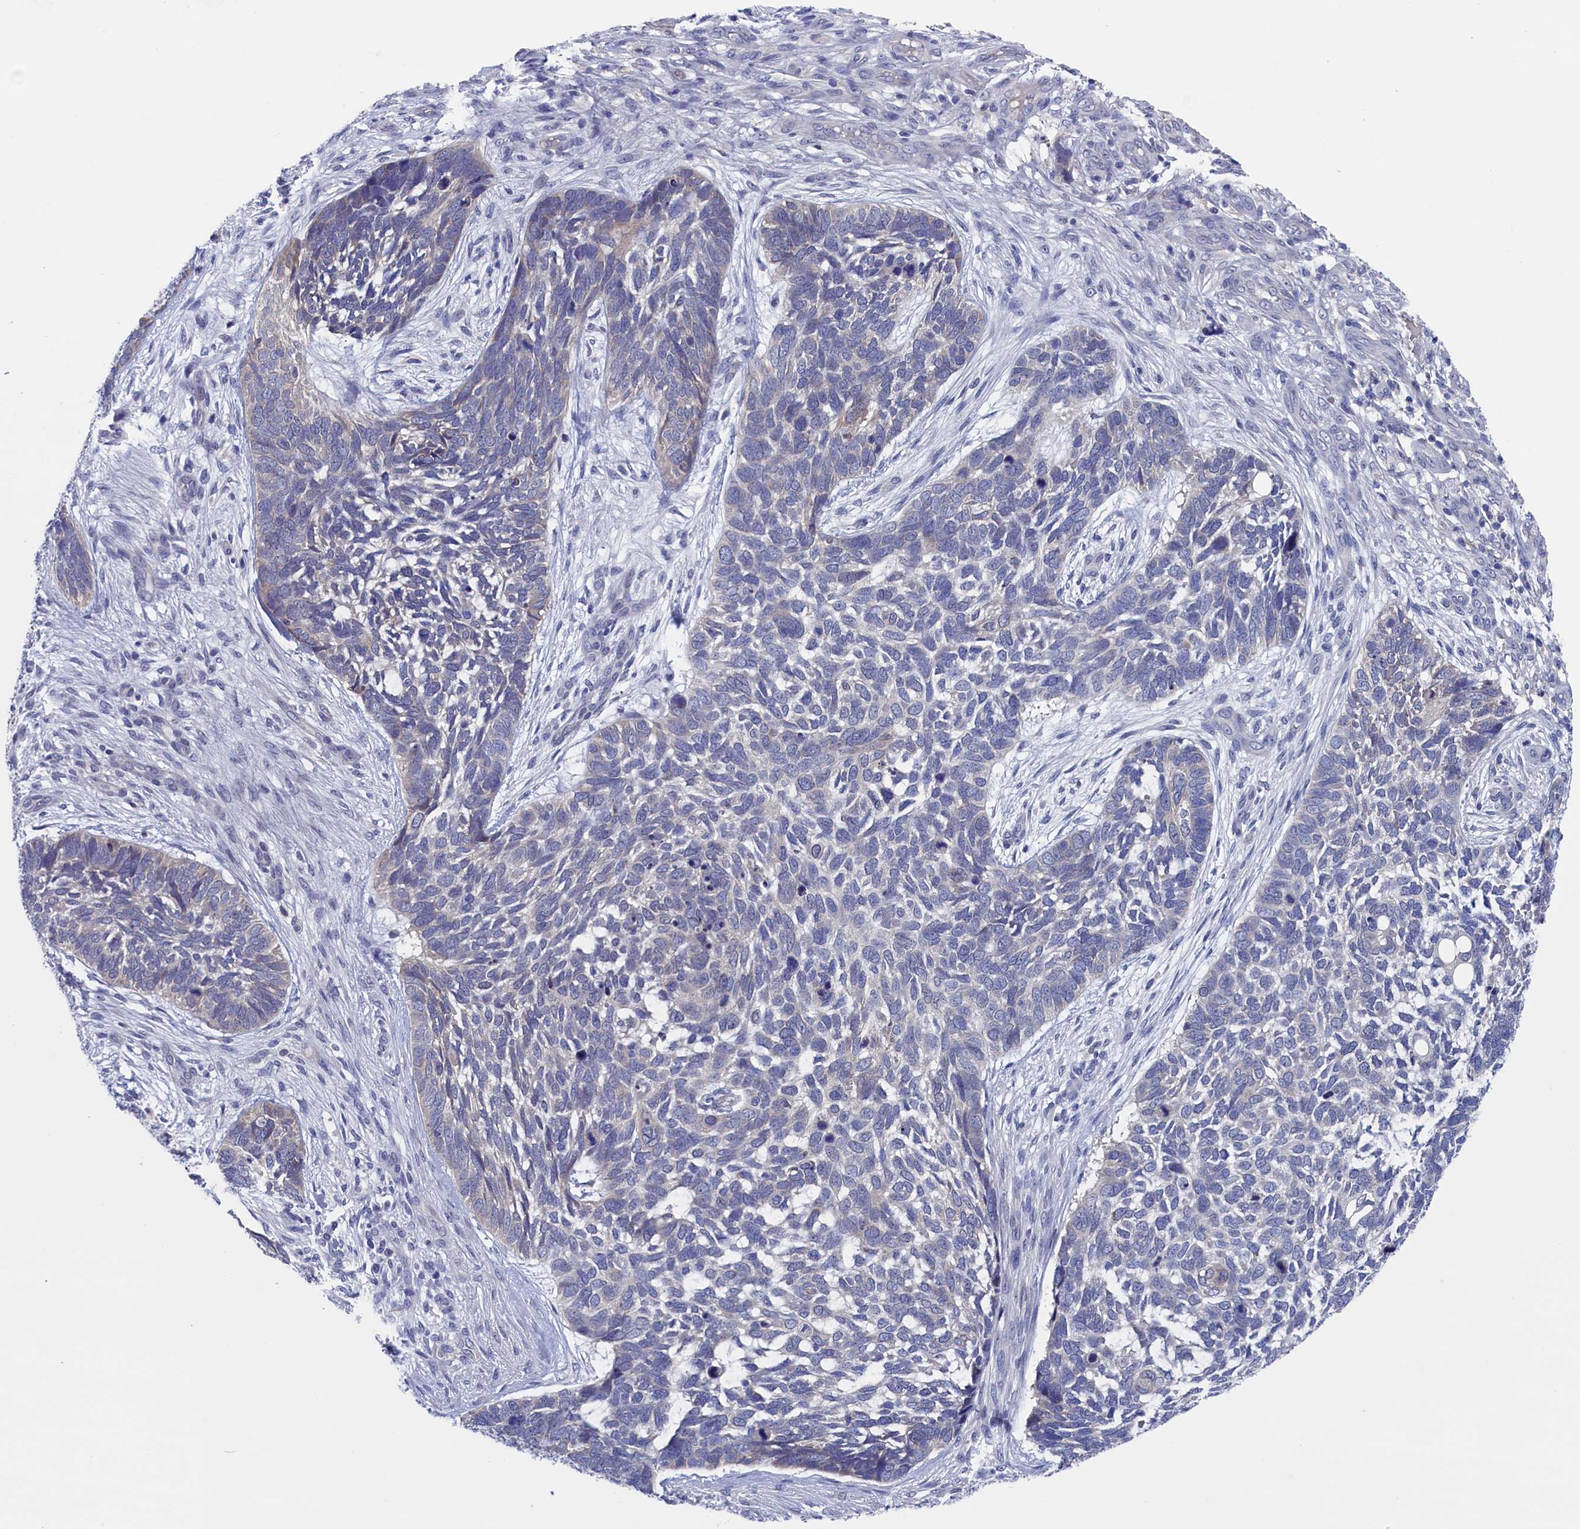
{"staining": {"intensity": "negative", "quantity": "none", "location": "none"}, "tissue": "skin cancer", "cell_type": "Tumor cells", "image_type": "cancer", "snomed": [{"axis": "morphology", "description": "Basal cell carcinoma"}, {"axis": "topography", "description": "Skin"}], "caption": "This is an immunohistochemistry (IHC) image of skin cancer. There is no positivity in tumor cells.", "gene": "SPATA13", "patient": {"sex": "male", "age": 88}}